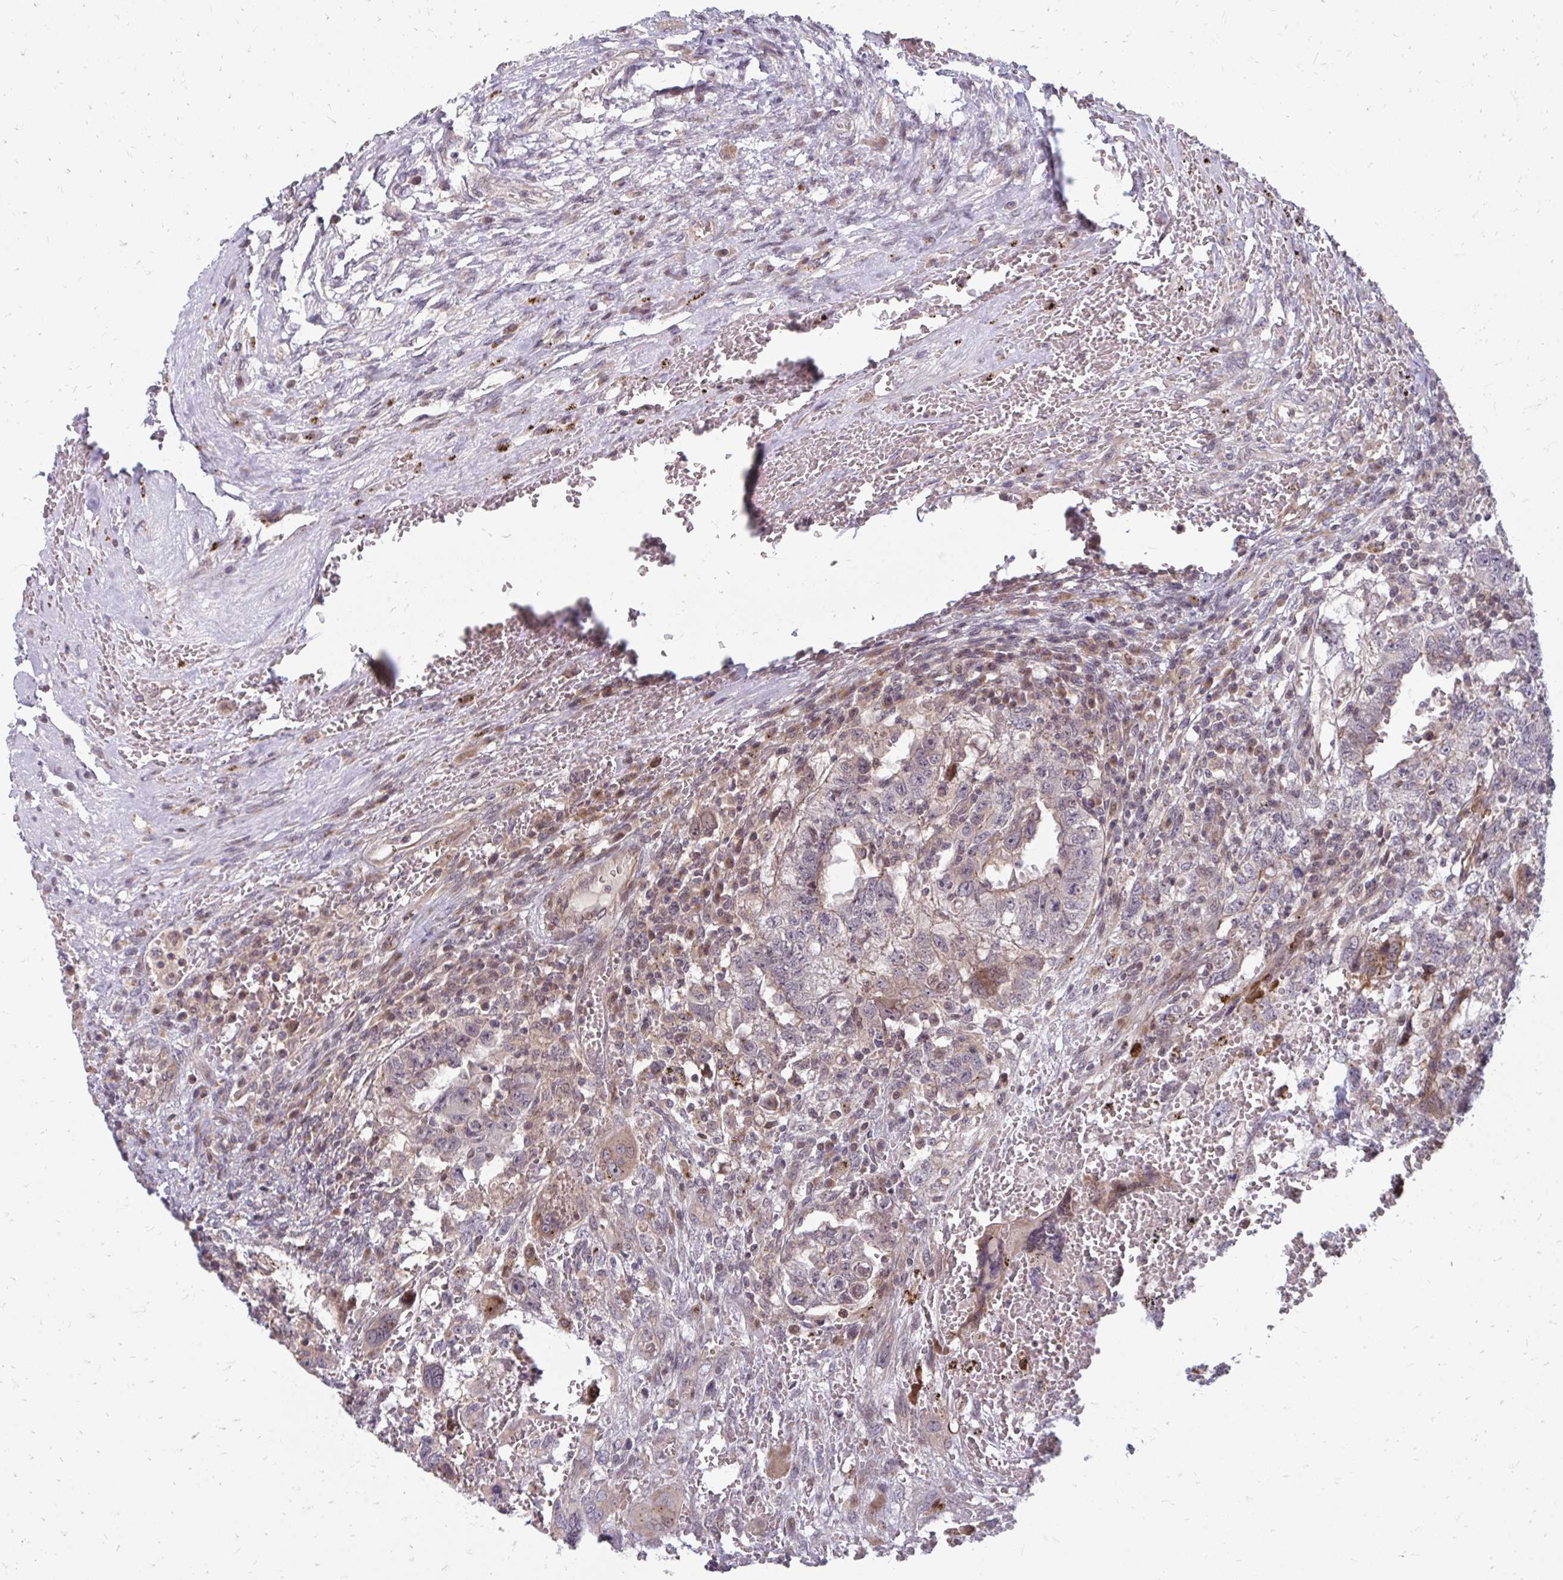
{"staining": {"intensity": "negative", "quantity": "none", "location": "none"}, "tissue": "testis cancer", "cell_type": "Tumor cells", "image_type": "cancer", "snomed": [{"axis": "morphology", "description": "Carcinoma, Embryonal, NOS"}, {"axis": "topography", "description": "Testis"}], "caption": "High power microscopy micrograph of an IHC image of testis cancer, revealing no significant staining in tumor cells. (DAB IHC, high magnification).", "gene": "ZNF285", "patient": {"sex": "male", "age": 26}}